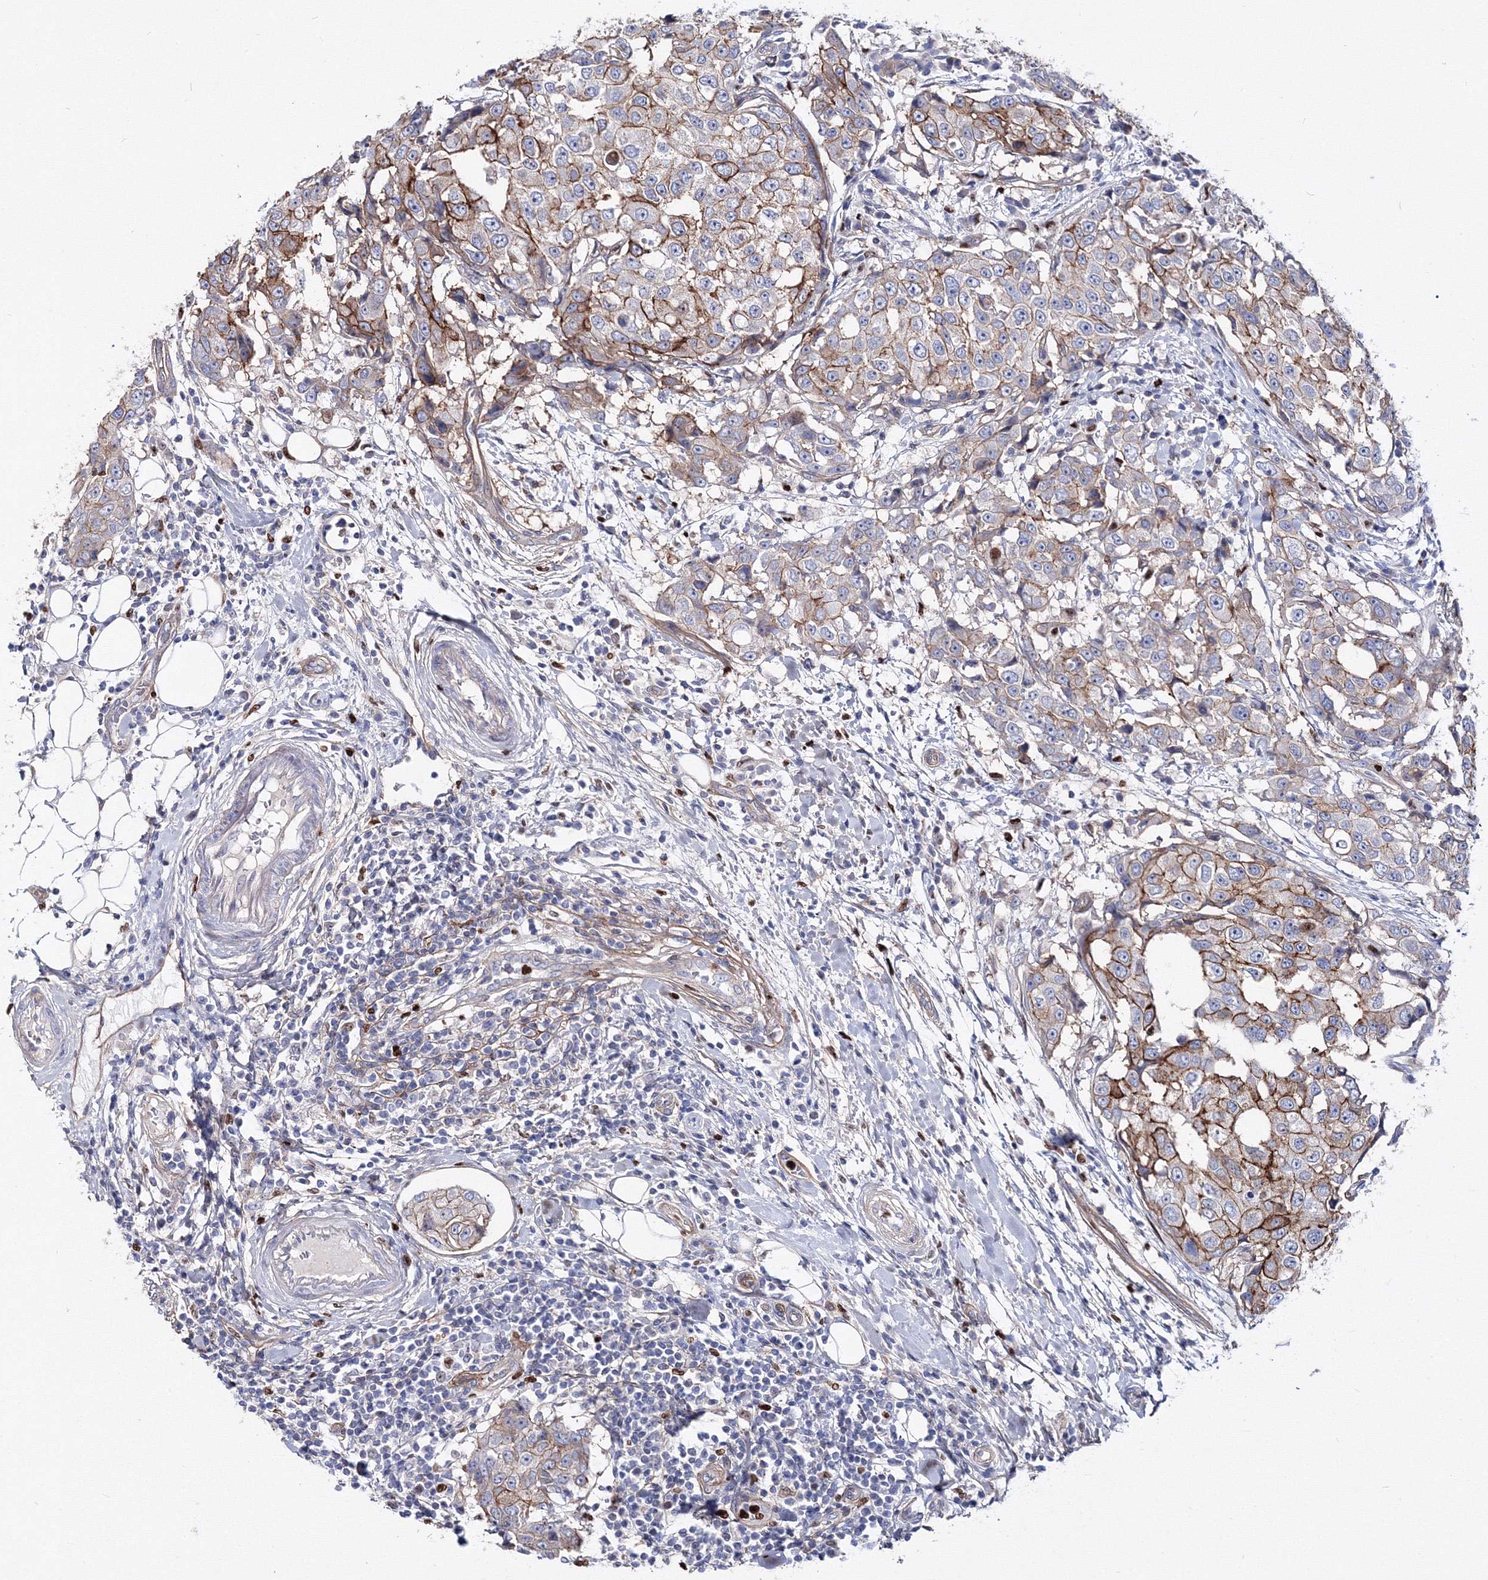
{"staining": {"intensity": "moderate", "quantity": "25%-75%", "location": "cytoplasmic/membranous"}, "tissue": "breast cancer", "cell_type": "Tumor cells", "image_type": "cancer", "snomed": [{"axis": "morphology", "description": "Duct carcinoma"}, {"axis": "topography", "description": "Breast"}], "caption": "The immunohistochemical stain highlights moderate cytoplasmic/membranous expression in tumor cells of breast infiltrating ductal carcinoma tissue. Immunohistochemistry (ihc) stains the protein of interest in brown and the nuclei are stained blue.", "gene": "C11orf52", "patient": {"sex": "female", "age": 27}}